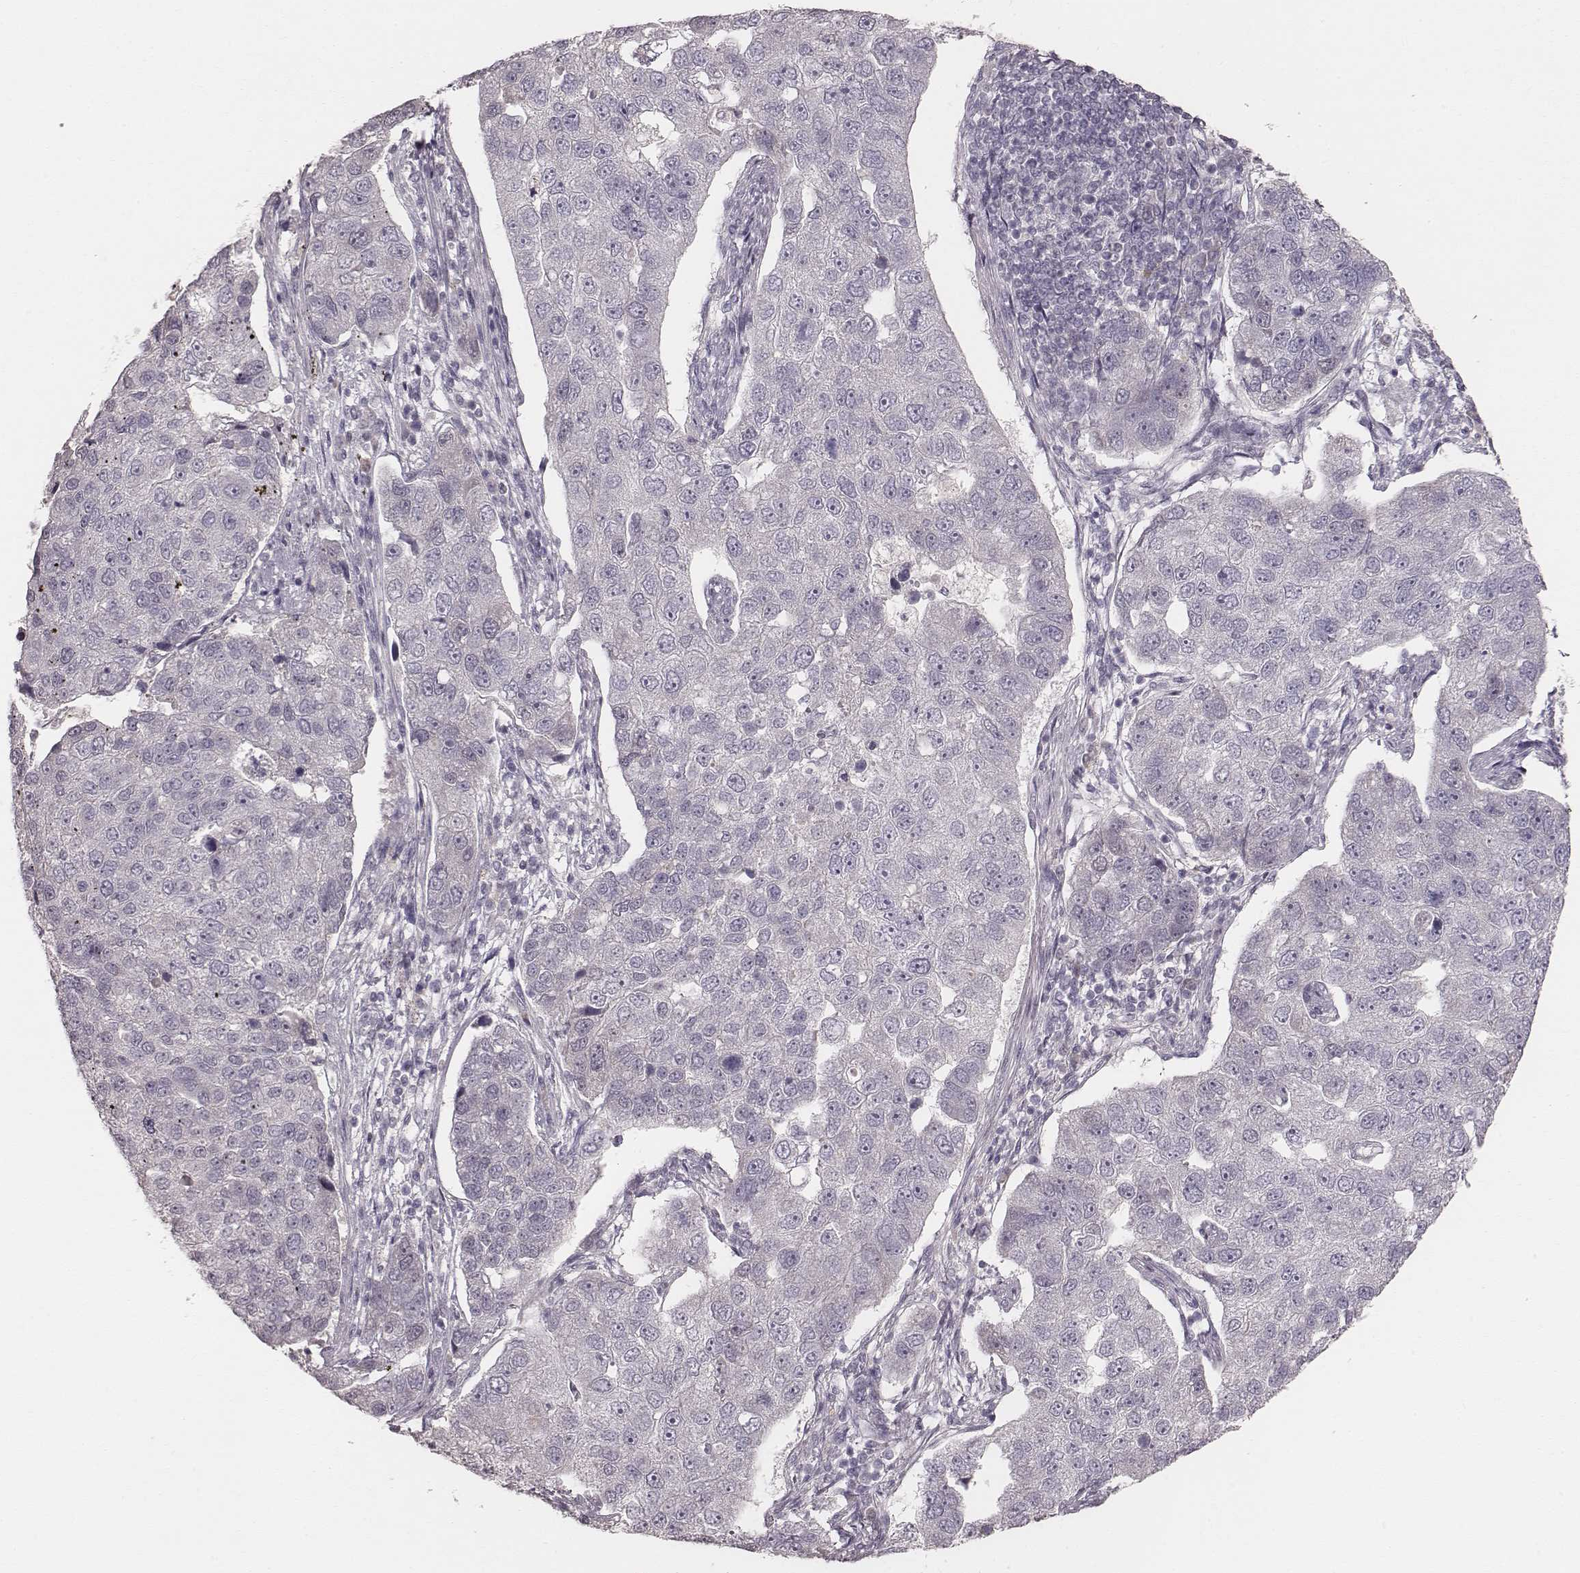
{"staining": {"intensity": "negative", "quantity": "none", "location": "none"}, "tissue": "pancreatic cancer", "cell_type": "Tumor cells", "image_type": "cancer", "snomed": [{"axis": "morphology", "description": "Adenocarcinoma, NOS"}, {"axis": "topography", "description": "Pancreas"}], "caption": "Pancreatic cancer (adenocarcinoma) was stained to show a protein in brown. There is no significant positivity in tumor cells.", "gene": "LY6K", "patient": {"sex": "female", "age": 61}}